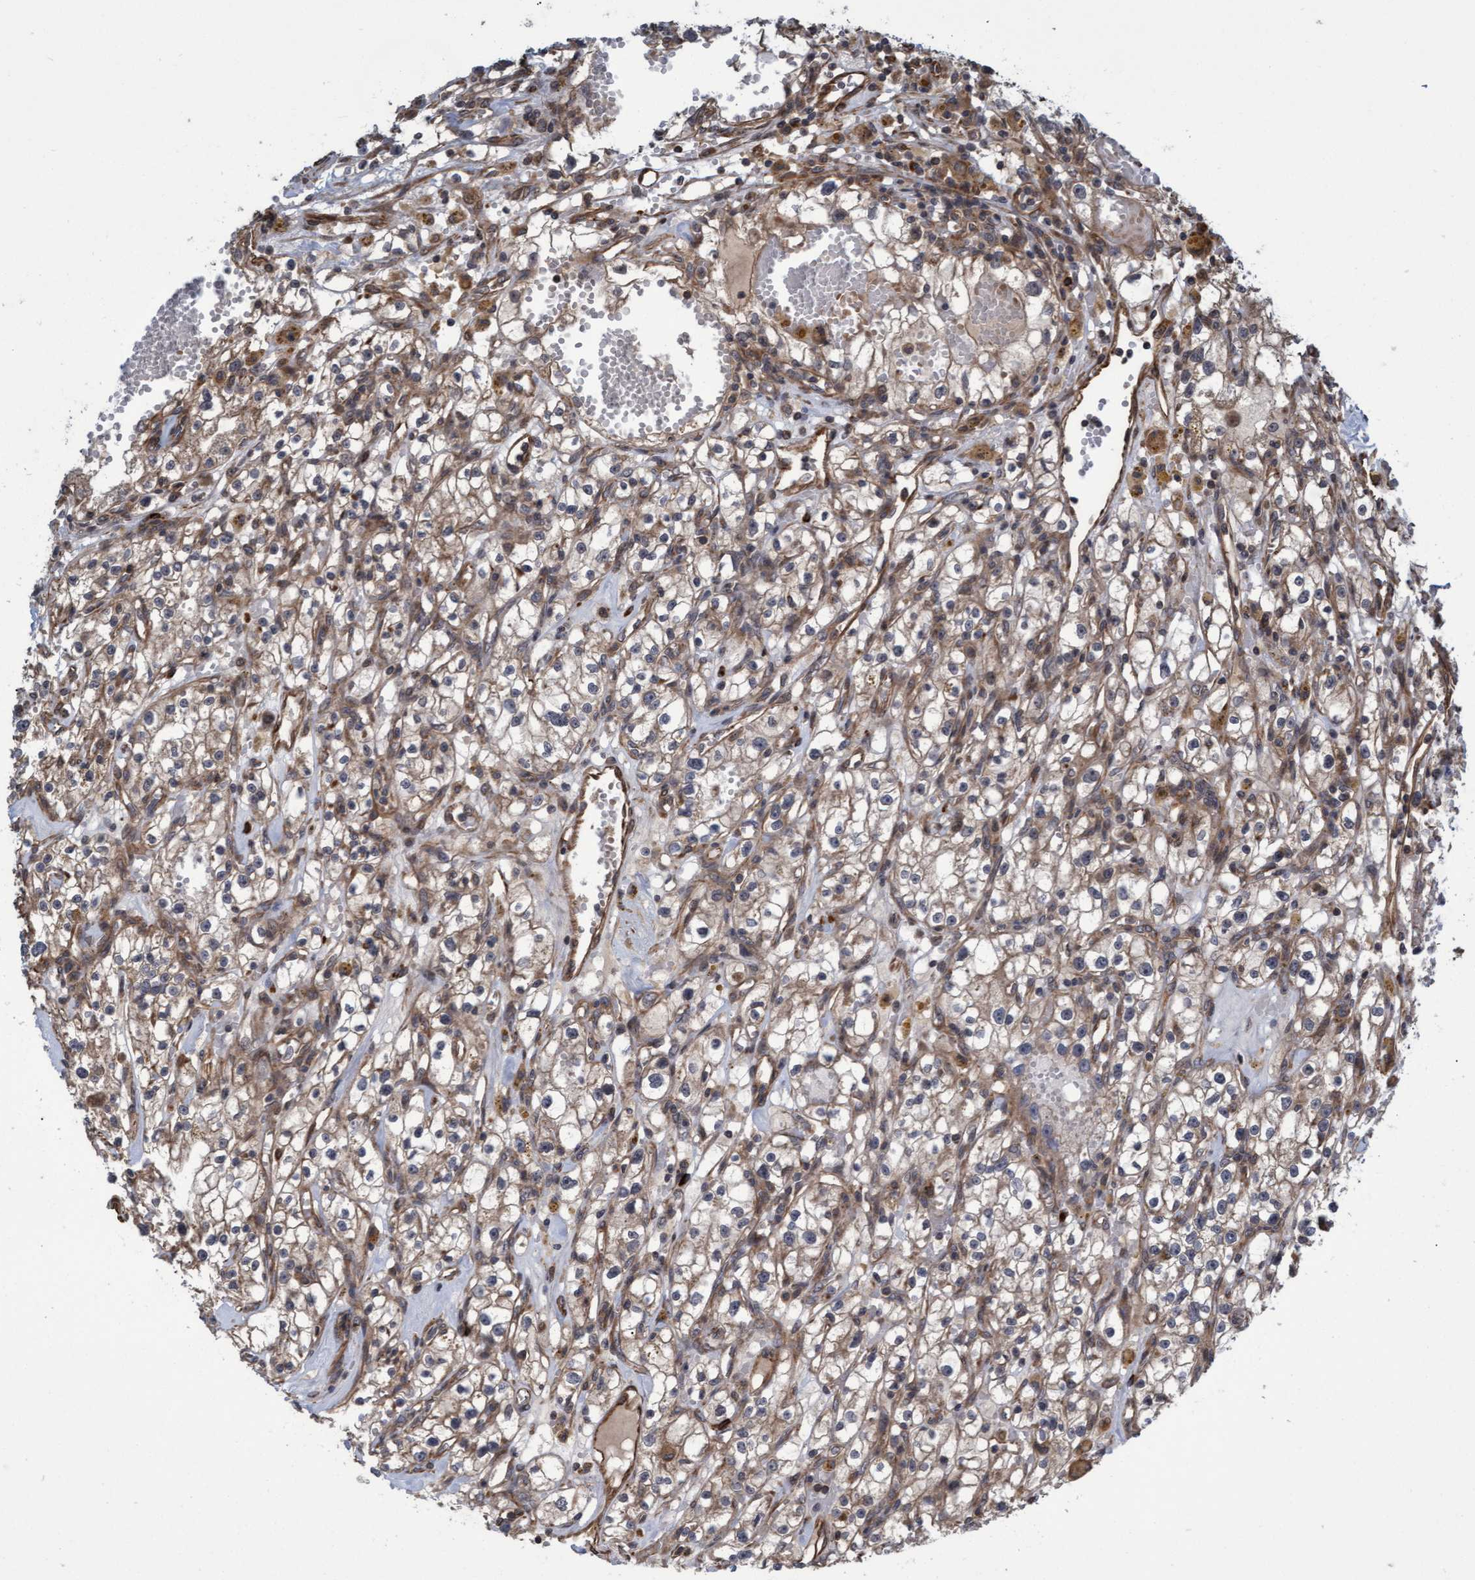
{"staining": {"intensity": "moderate", "quantity": "25%-75%", "location": "cytoplasmic/membranous"}, "tissue": "renal cancer", "cell_type": "Tumor cells", "image_type": "cancer", "snomed": [{"axis": "morphology", "description": "Adenocarcinoma, NOS"}, {"axis": "topography", "description": "Kidney"}], "caption": "Immunohistochemistry of human renal cancer exhibits medium levels of moderate cytoplasmic/membranous positivity in approximately 25%-75% of tumor cells.", "gene": "TNFRSF10B", "patient": {"sex": "male", "age": 56}}